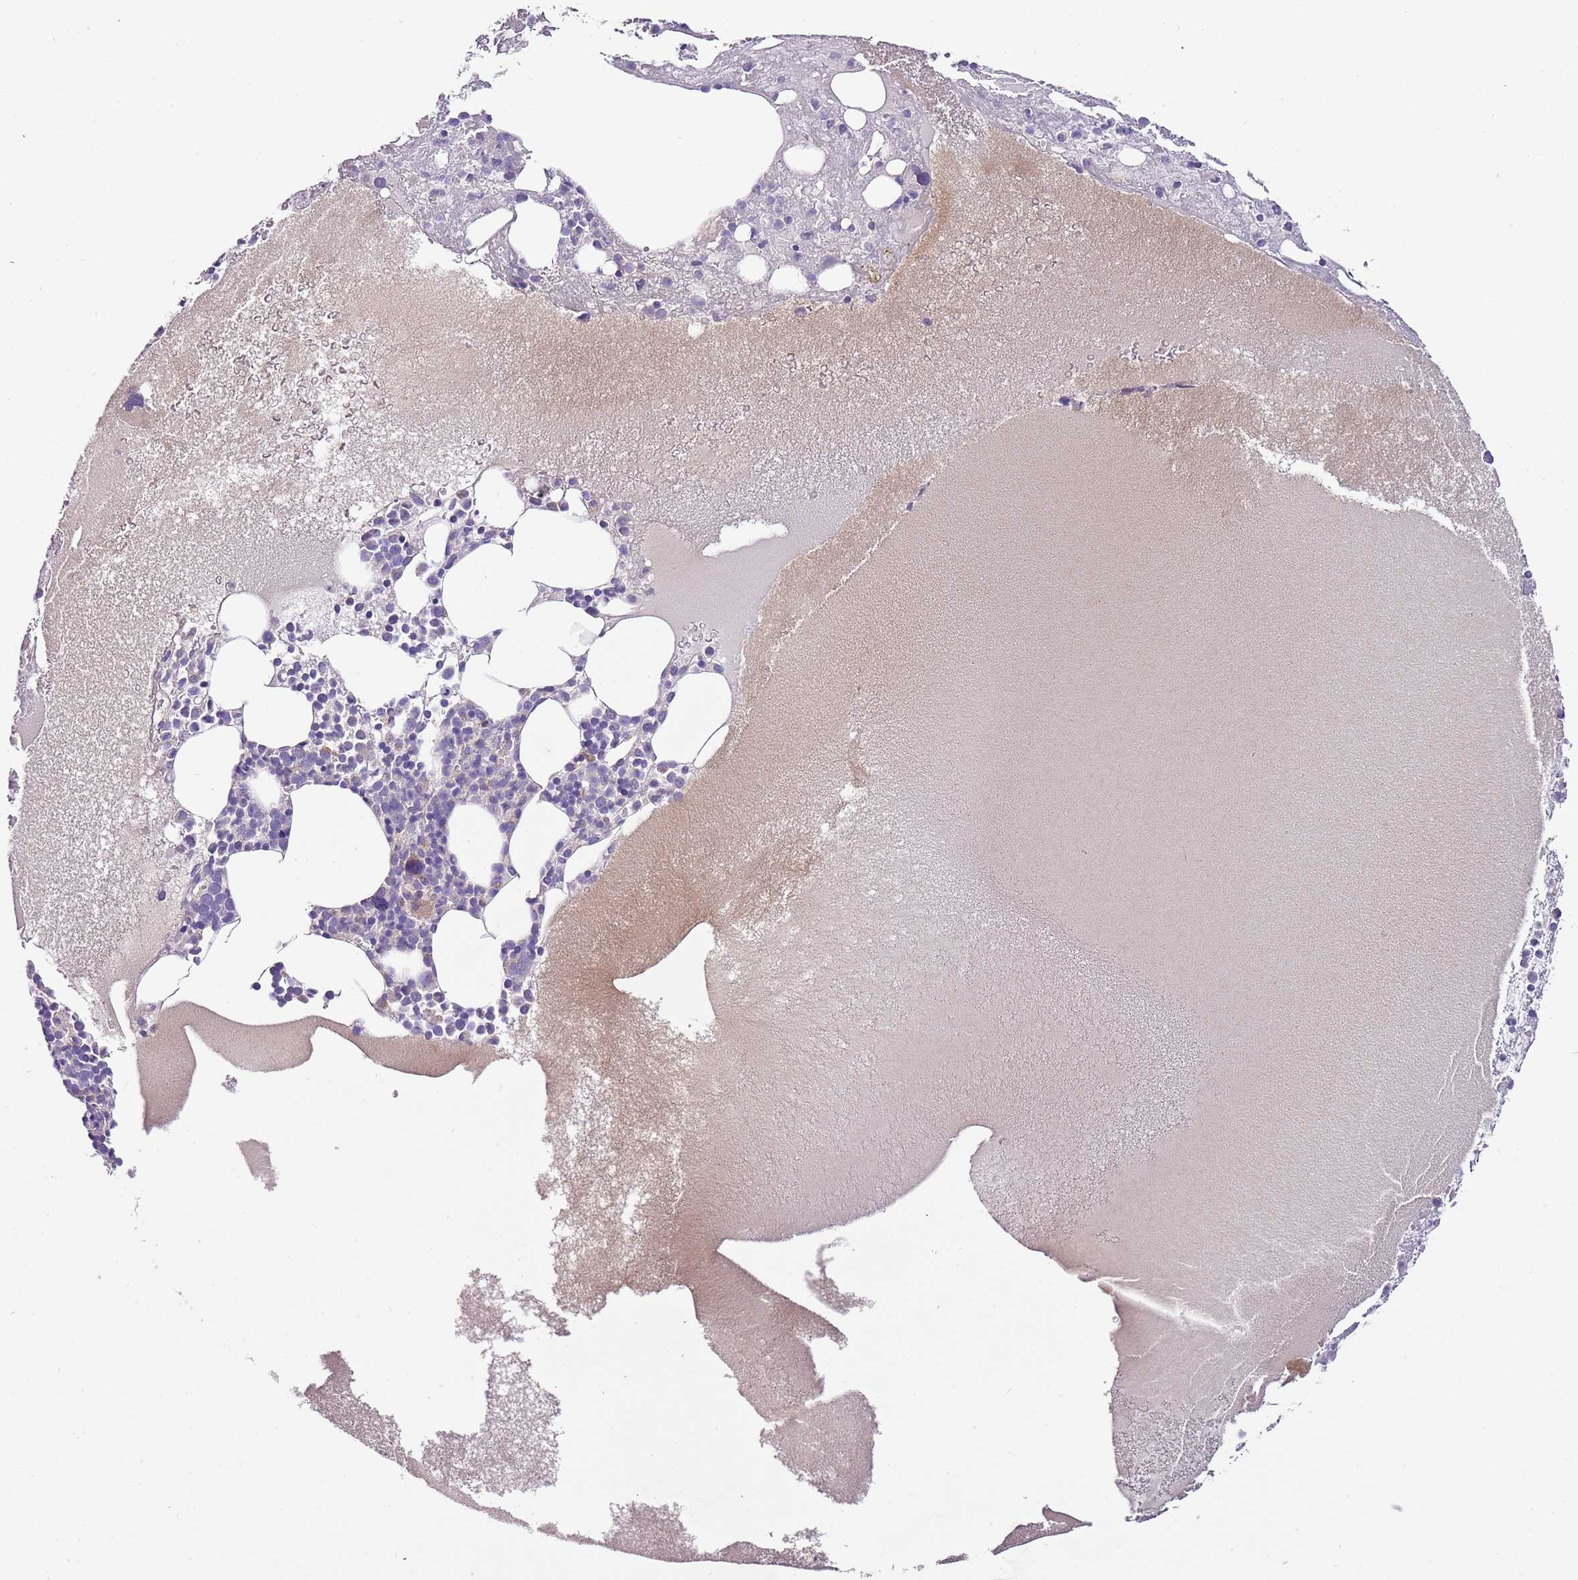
{"staining": {"intensity": "negative", "quantity": "none", "location": "none"}, "tissue": "bone marrow", "cell_type": "Hematopoietic cells", "image_type": "normal", "snomed": [{"axis": "morphology", "description": "Normal tissue, NOS"}, {"axis": "topography", "description": "Bone marrow"}], "caption": "Immunohistochemistry (IHC) of normal bone marrow exhibits no staining in hematopoietic cells.", "gene": "FAM20A", "patient": {"sex": "male", "age": 61}}